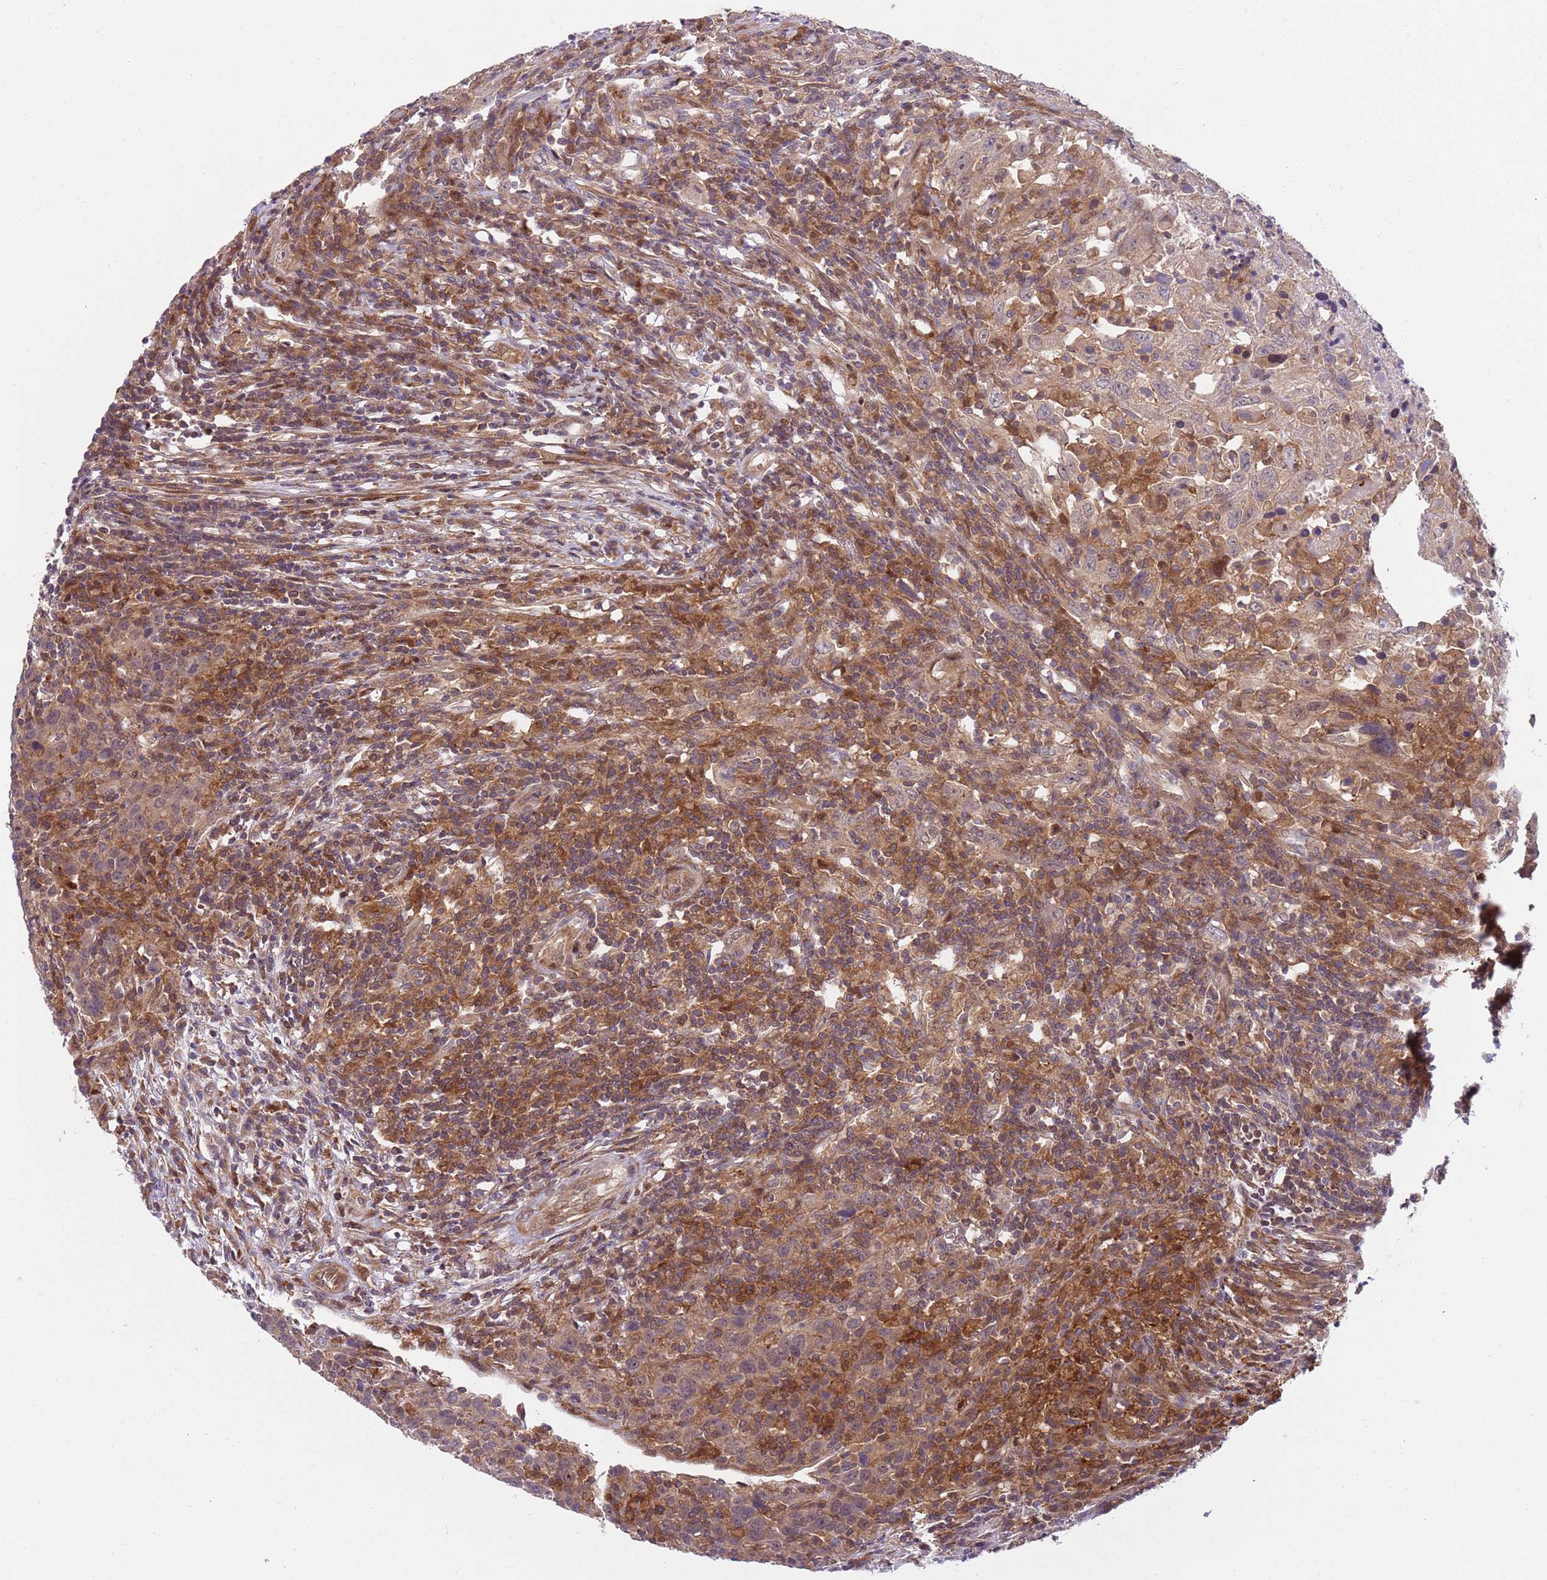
{"staining": {"intensity": "negative", "quantity": "none", "location": "none"}, "tissue": "urothelial cancer", "cell_type": "Tumor cells", "image_type": "cancer", "snomed": [{"axis": "morphology", "description": "Urothelial carcinoma, High grade"}, {"axis": "topography", "description": "Urinary bladder"}], "caption": "High power microscopy histopathology image of an immunohistochemistry (IHC) photomicrograph of high-grade urothelial carcinoma, revealing no significant expression in tumor cells.", "gene": "GGA1", "patient": {"sex": "male", "age": 61}}